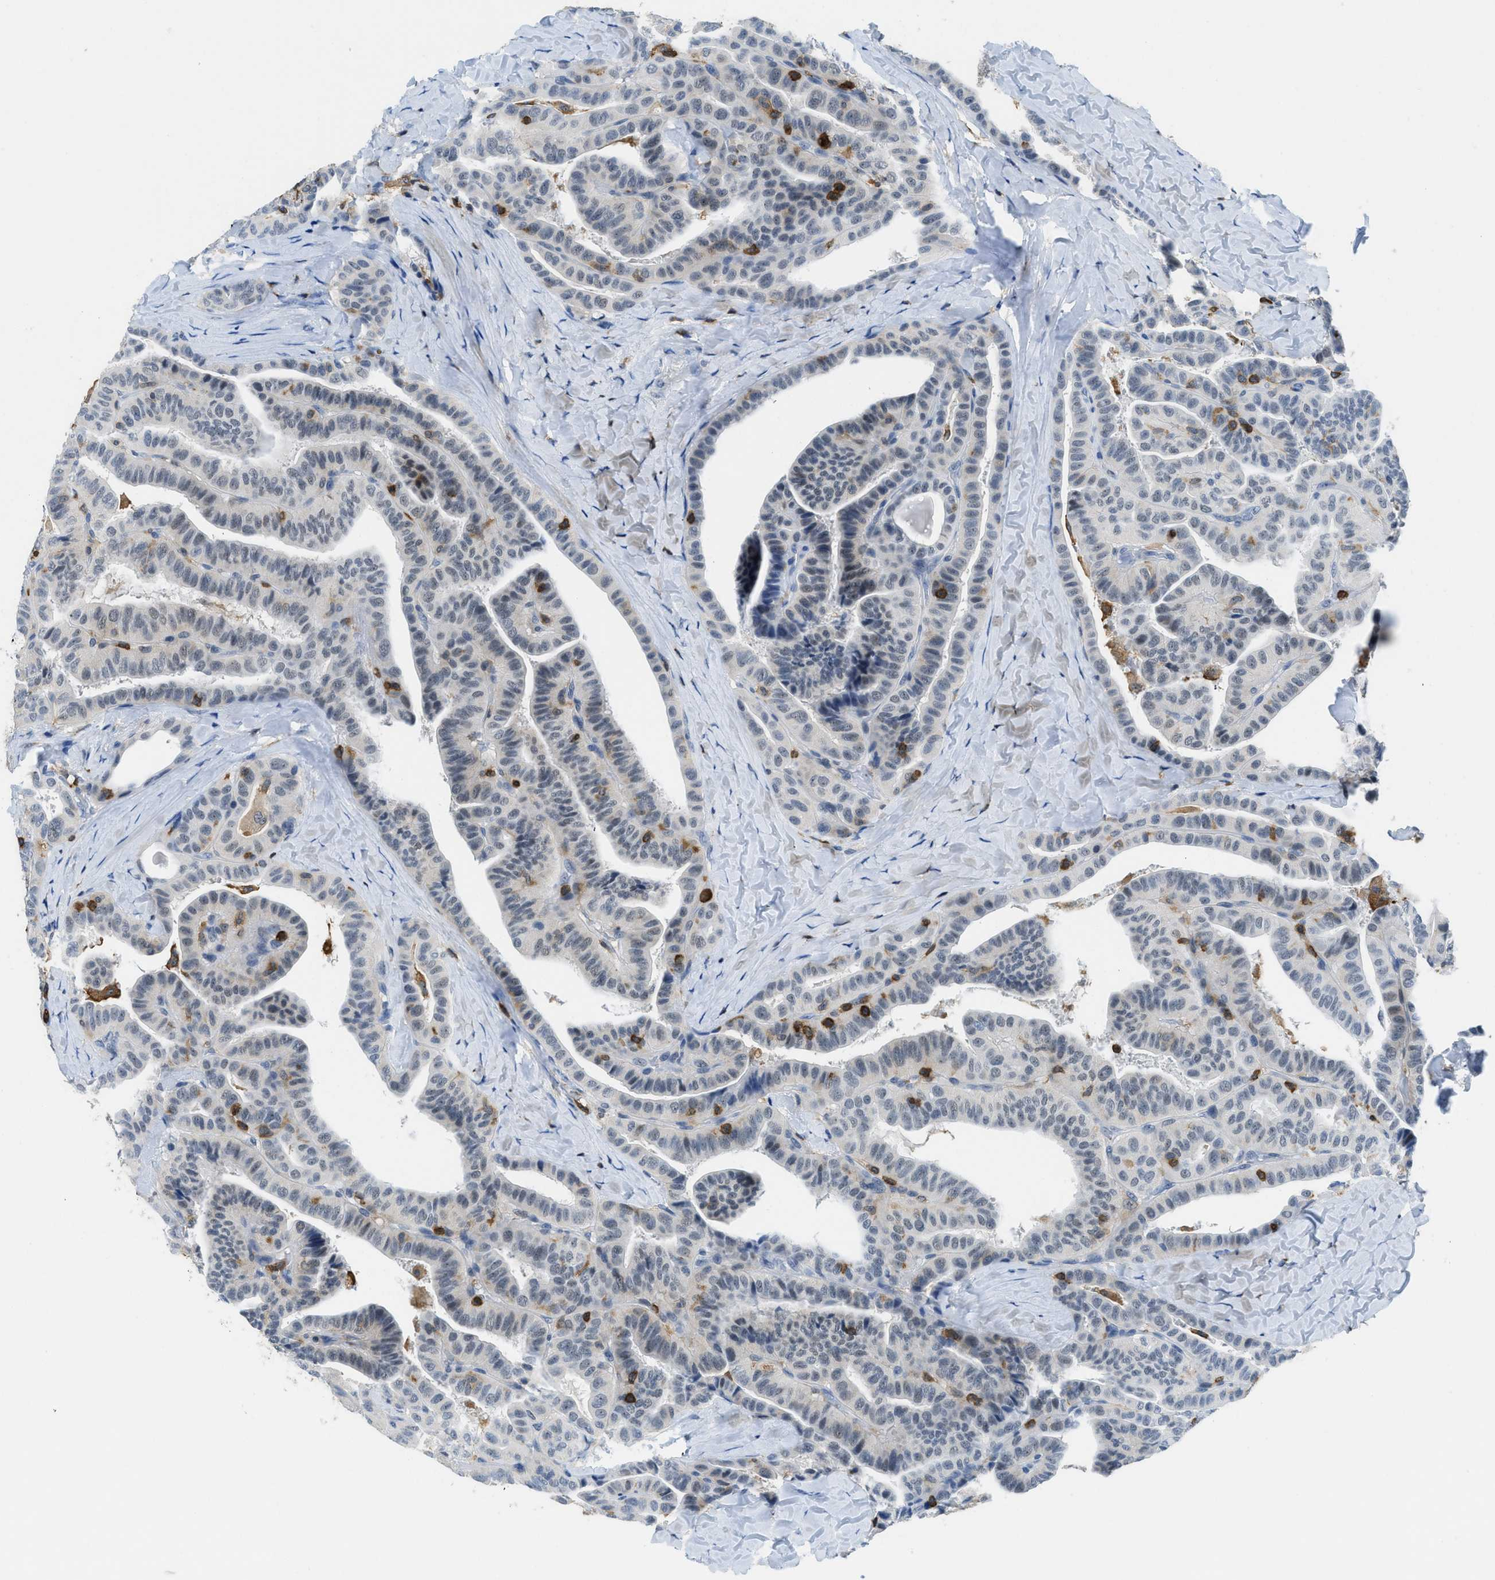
{"staining": {"intensity": "negative", "quantity": "none", "location": "none"}, "tissue": "thyroid cancer", "cell_type": "Tumor cells", "image_type": "cancer", "snomed": [{"axis": "morphology", "description": "Papillary adenocarcinoma, NOS"}, {"axis": "topography", "description": "Thyroid gland"}], "caption": "An image of human papillary adenocarcinoma (thyroid) is negative for staining in tumor cells.", "gene": "FAM151A", "patient": {"sex": "male", "age": 77}}